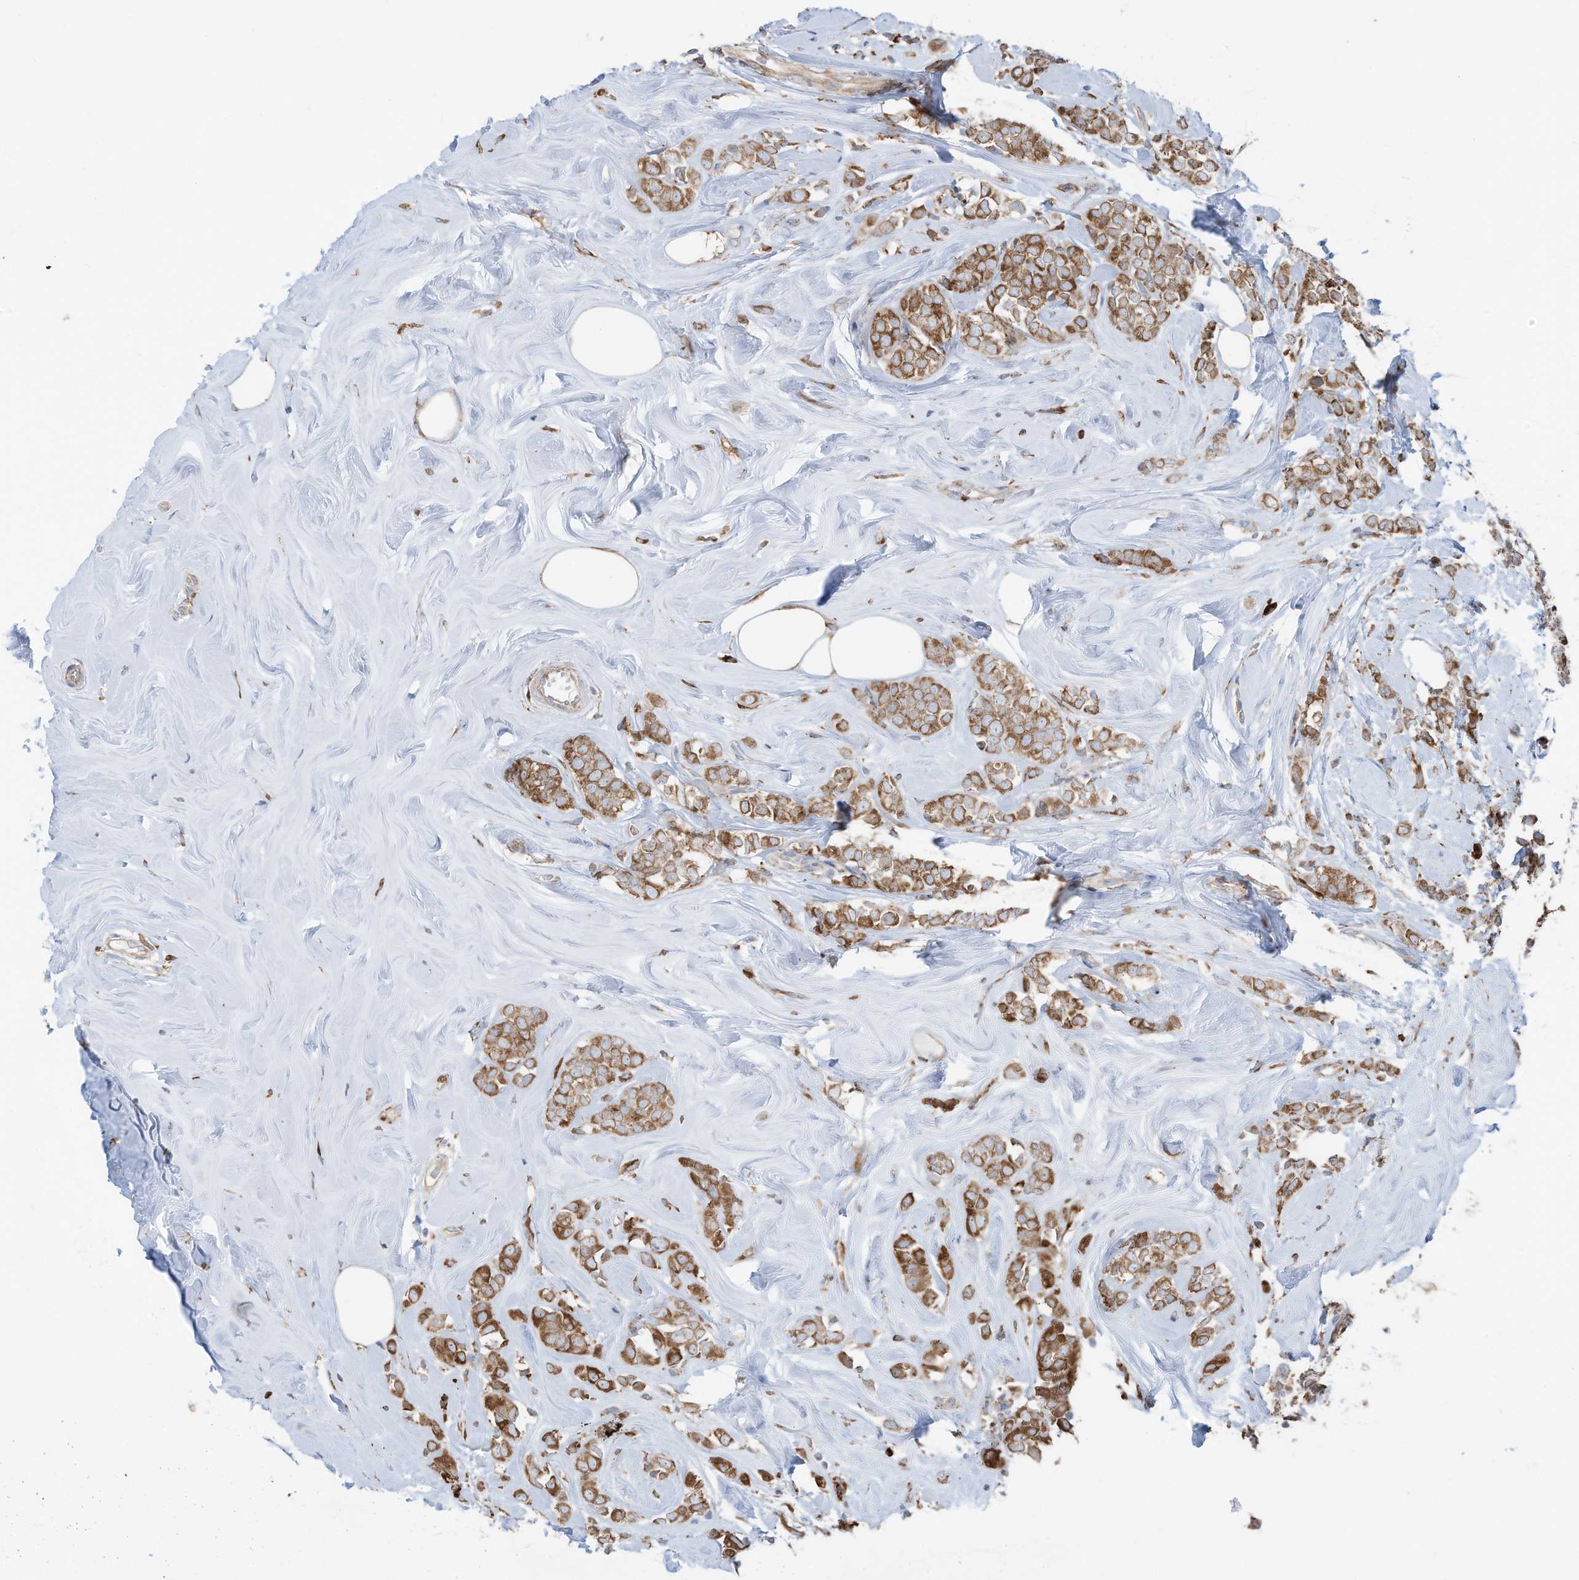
{"staining": {"intensity": "moderate", "quantity": ">75%", "location": "cytoplasmic/membranous"}, "tissue": "breast cancer", "cell_type": "Tumor cells", "image_type": "cancer", "snomed": [{"axis": "morphology", "description": "Lobular carcinoma"}, {"axis": "topography", "description": "Breast"}], "caption": "Immunohistochemical staining of breast cancer (lobular carcinoma) exhibits medium levels of moderate cytoplasmic/membranous protein expression in approximately >75% of tumor cells.", "gene": "ZNF354C", "patient": {"sex": "female", "age": 47}}